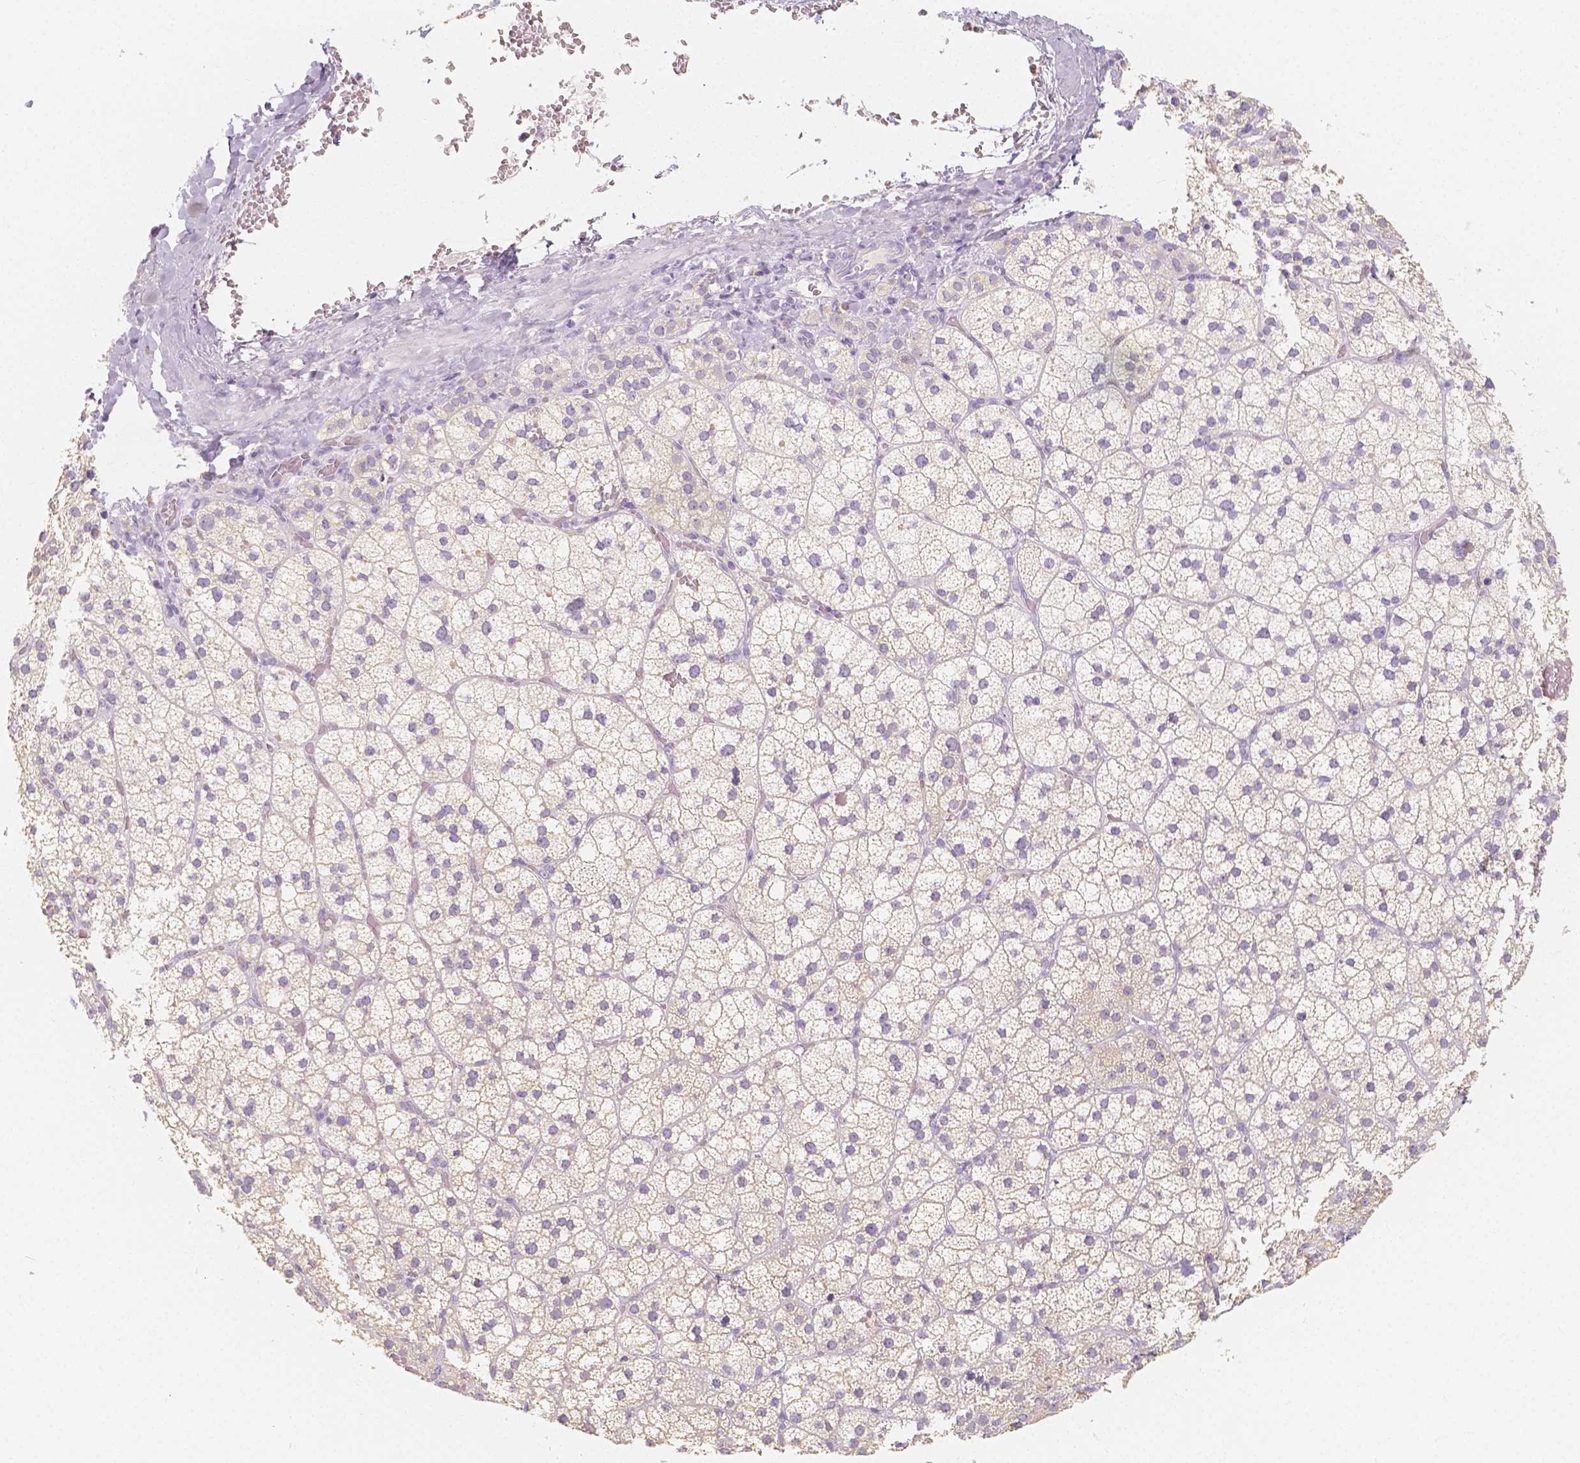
{"staining": {"intensity": "negative", "quantity": "none", "location": "none"}, "tissue": "adrenal gland", "cell_type": "Glandular cells", "image_type": "normal", "snomed": [{"axis": "morphology", "description": "Normal tissue, NOS"}, {"axis": "topography", "description": "Adrenal gland"}], "caption": "Immunohistochemistry of benign human adrenal gland reveals no staining in glandular cells.", "gene": "BATF", "patient": {"sex": "male", "age": 53}}